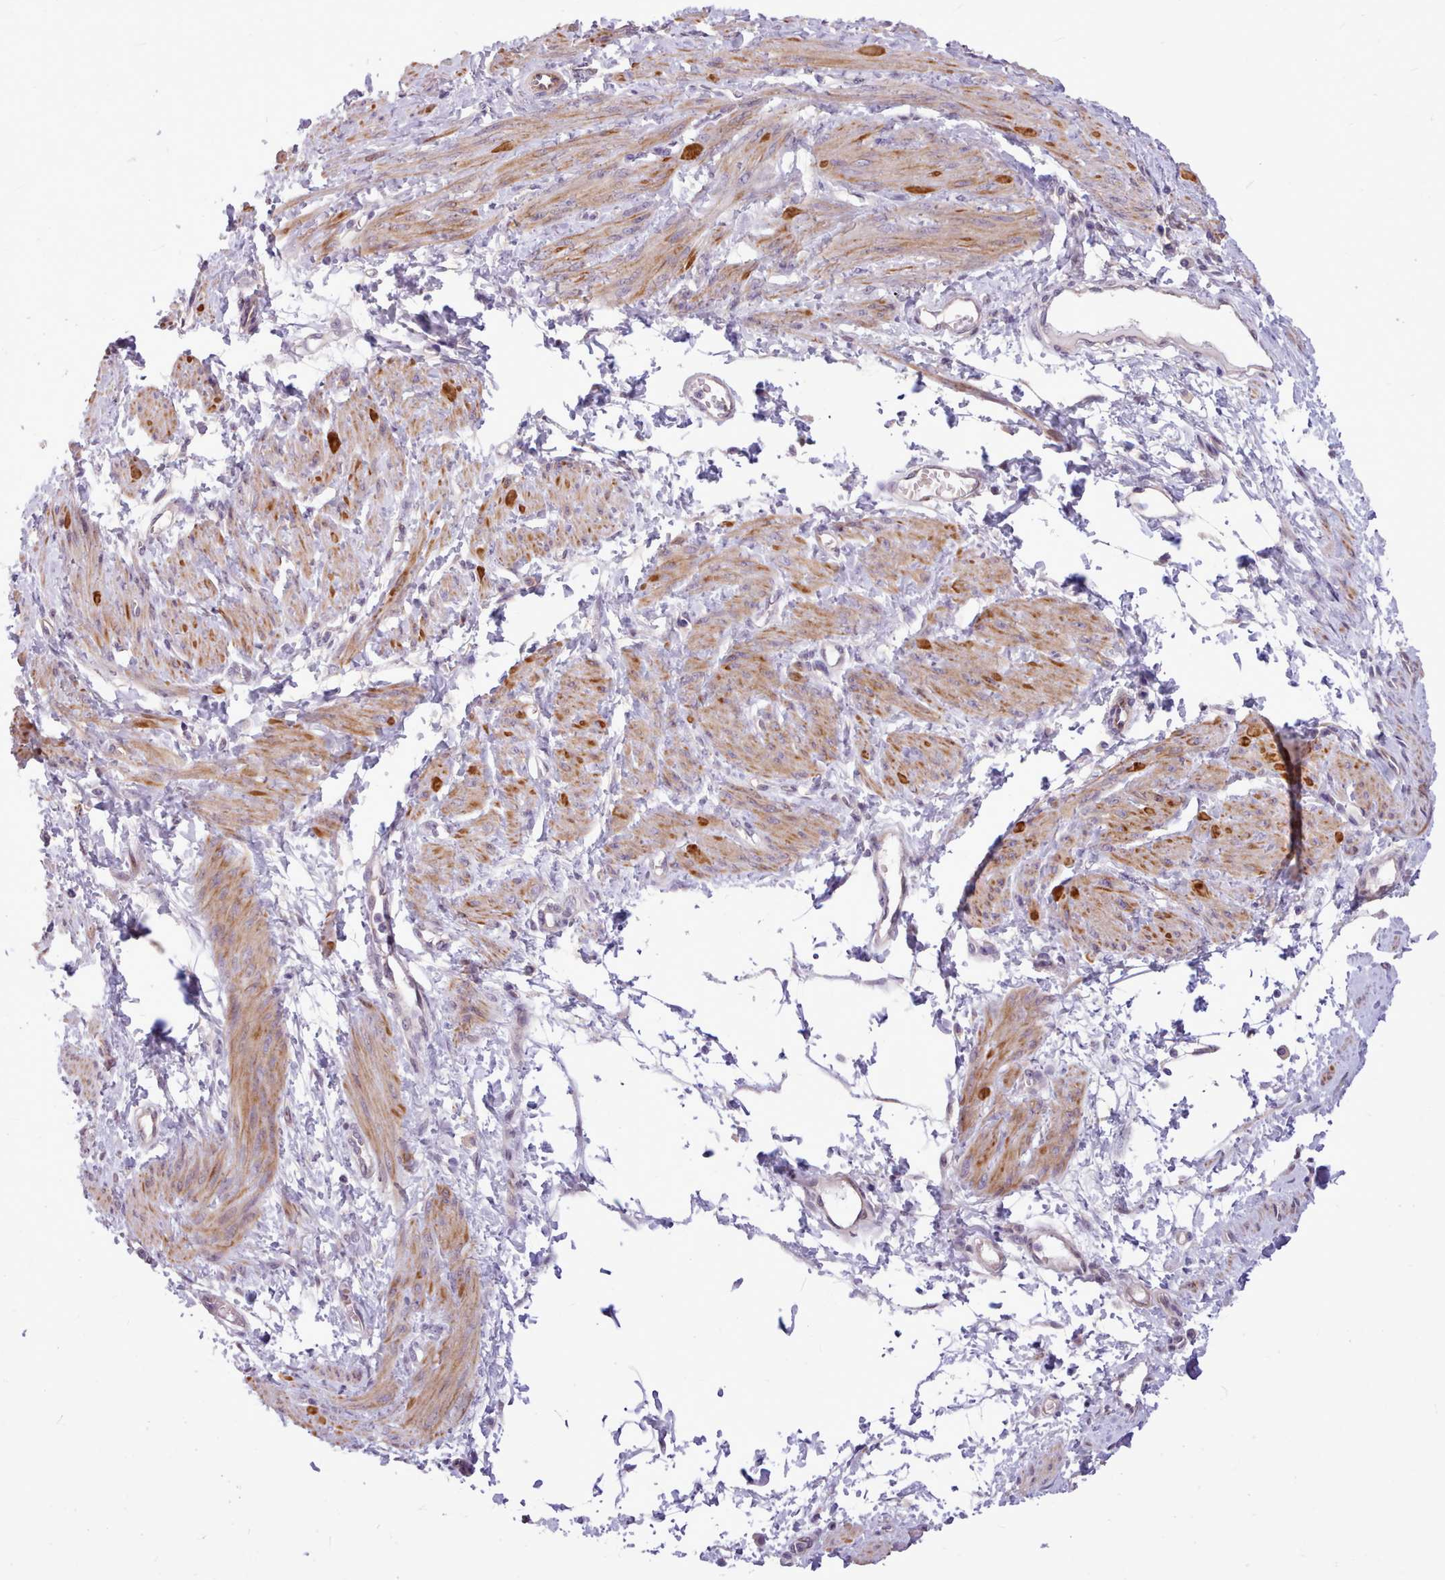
{"staining": {"intensity": "moderate", "quantity": ">75%", "location": "cytoplasmic/membranous"}, "tissue": "smooth muscle", "cell_type": "Smooth muscle cells", "image_type": "normal", "snomed": [{"axis": "morphology", "description": "Normal tissue, NOS"}, {"axis": "topography", "description": "Smooth muscle"}, {"axis": "topography", "description": "Uterus"}], "caption": "The immunohistochemical stain labels moderate cytoplasmic/membranous expression in smooth muscle cells of normal smooth muscle. The protein is shown in brown color, while the nuclei are stained blue.", "gene": "ZNF607", "patient": {"sex": "female", "age": 39}}